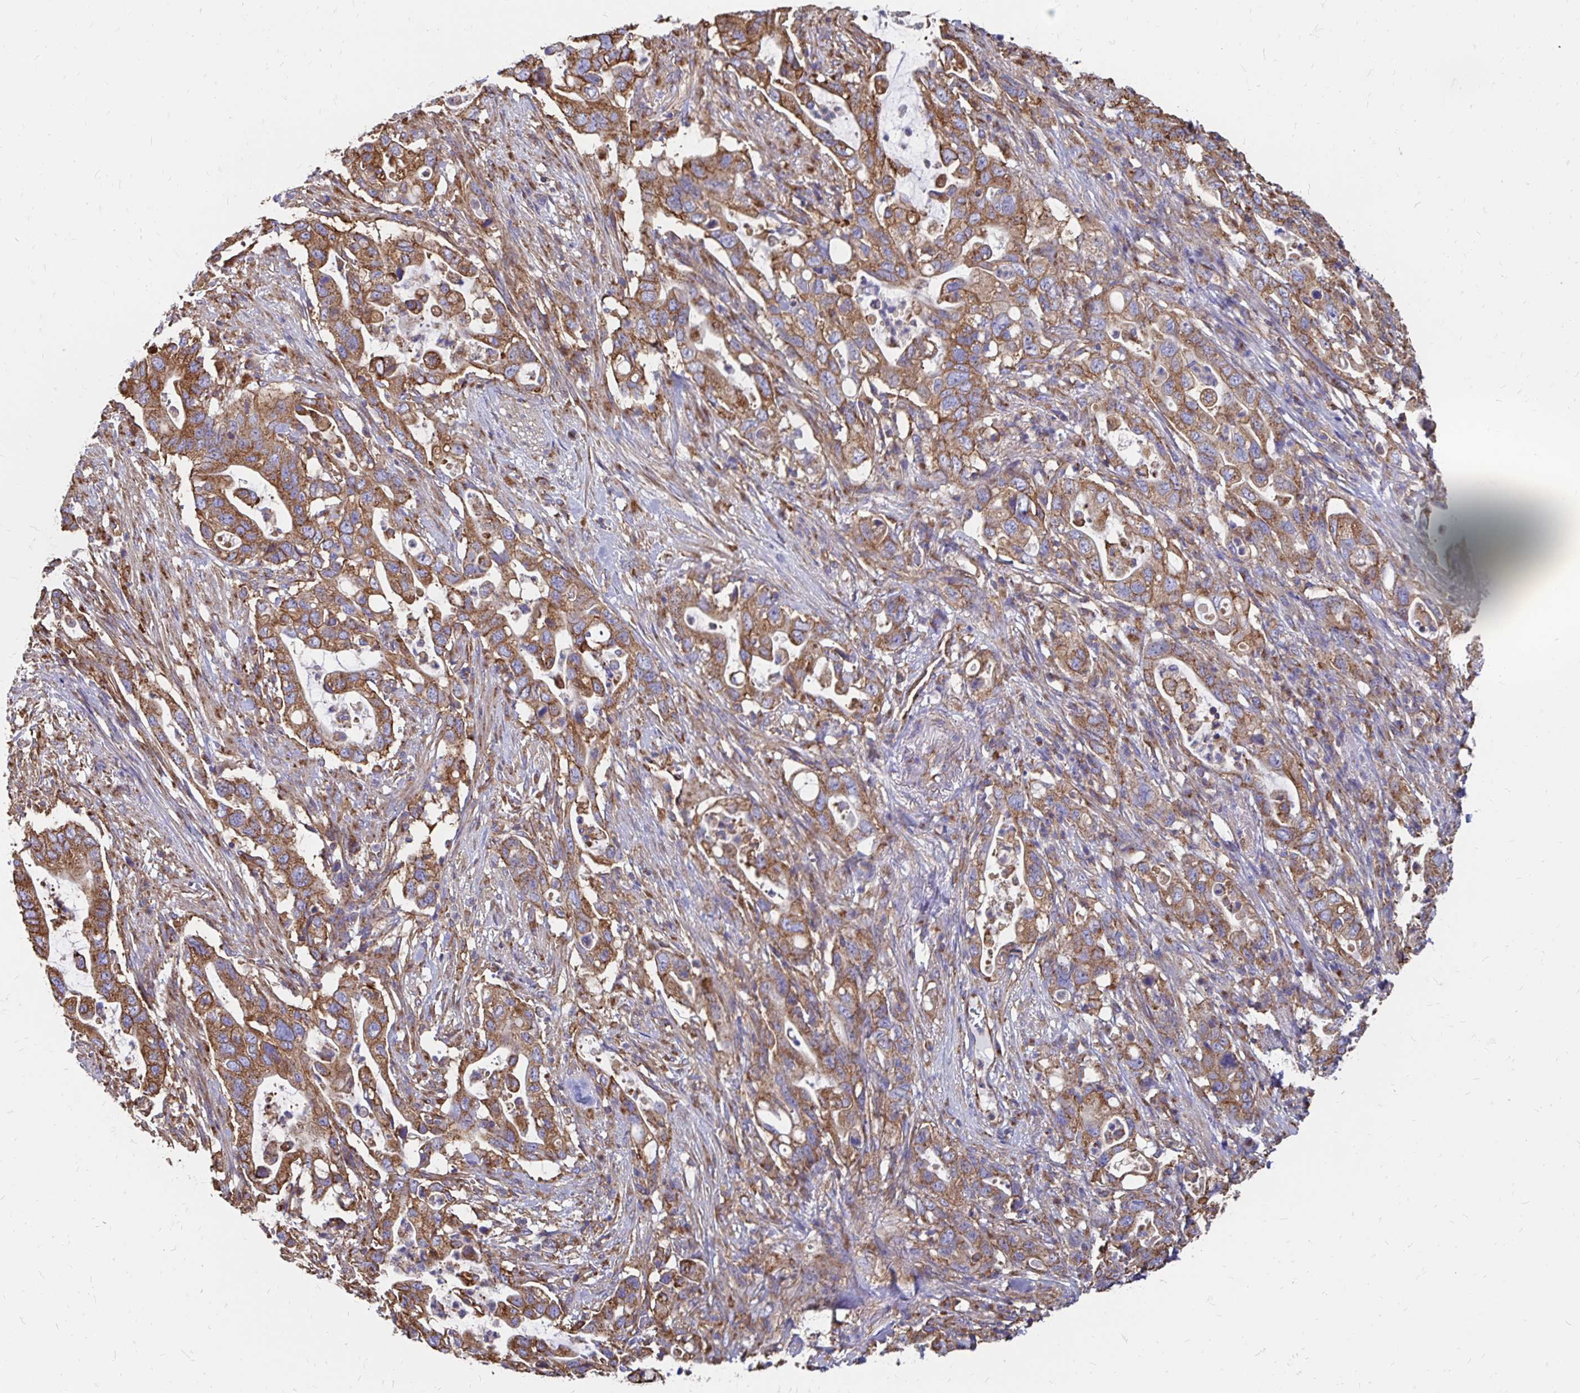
{"staining": {"intensity": "strong", "quantity": ">75%", "location": "cytoplasmic/membranous"}, "tissue": "pancreatic cancer", "cell_type": "Tumor cells", "image_type": "cancer", "snomed": [{"axis": "morphology", "description": "Adenocarcinoma, NOS"}, {"axis": "topography", "description": "Pancreas"}], "caption": "Adenocarcinoma (pancreatic) was stained to show a protein in brown. There is high levels of strong cytoplasmic/membranous positivity in about >75% of tumor cells.", "gene": "CLTC", "patient": {"sex": "female", "age": 72}}